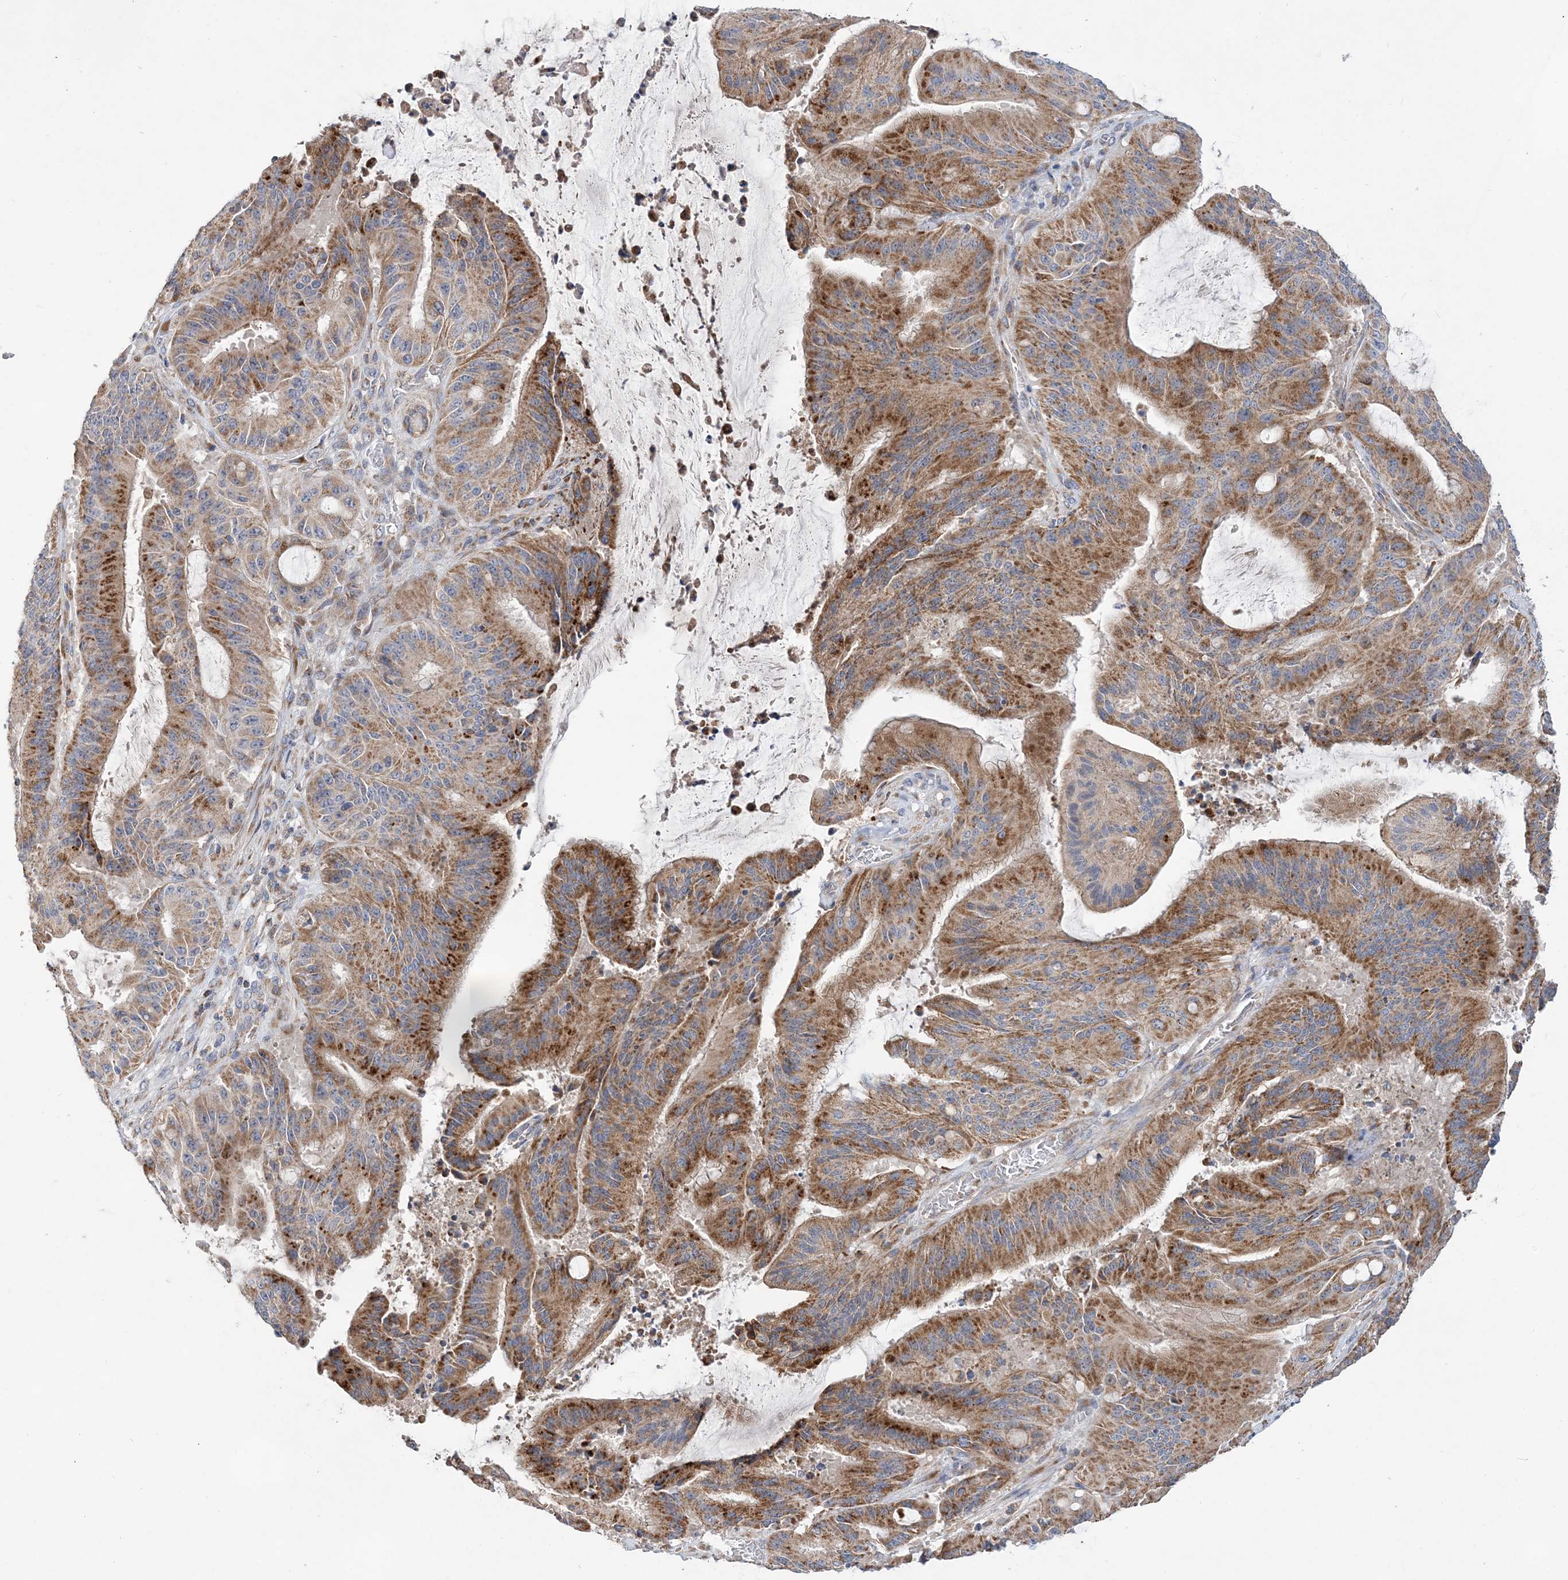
{"staining": {"intensity": "moderate", "quantity": ">75%", "location": "cytoplasmic/membranous"}, "tissue": "liver cancer", "cell_type": "Tumor cells", "image_type": "cancer", "snomed": [{"axis": "morphology", "description": "Normal tissue, NOS"}, {"axis": "morphology", "description": "Cholangiocarcinoma"}, {"axis": "topography", "description": "Liver"}, {"axis": "topography", "description": "Peripheral nerve tissue"}], "caption": "A histopathology image of human cholangiocarcinoma (liver) stained for a protein demonstrates moderate cytoplasmic/membranous brown staining in tumor cells. (Brightfield microscopy of DAB IHC at high magnification).", "gene": "TRAPPC13", "patient": {"sex": "female", "age": 73}}